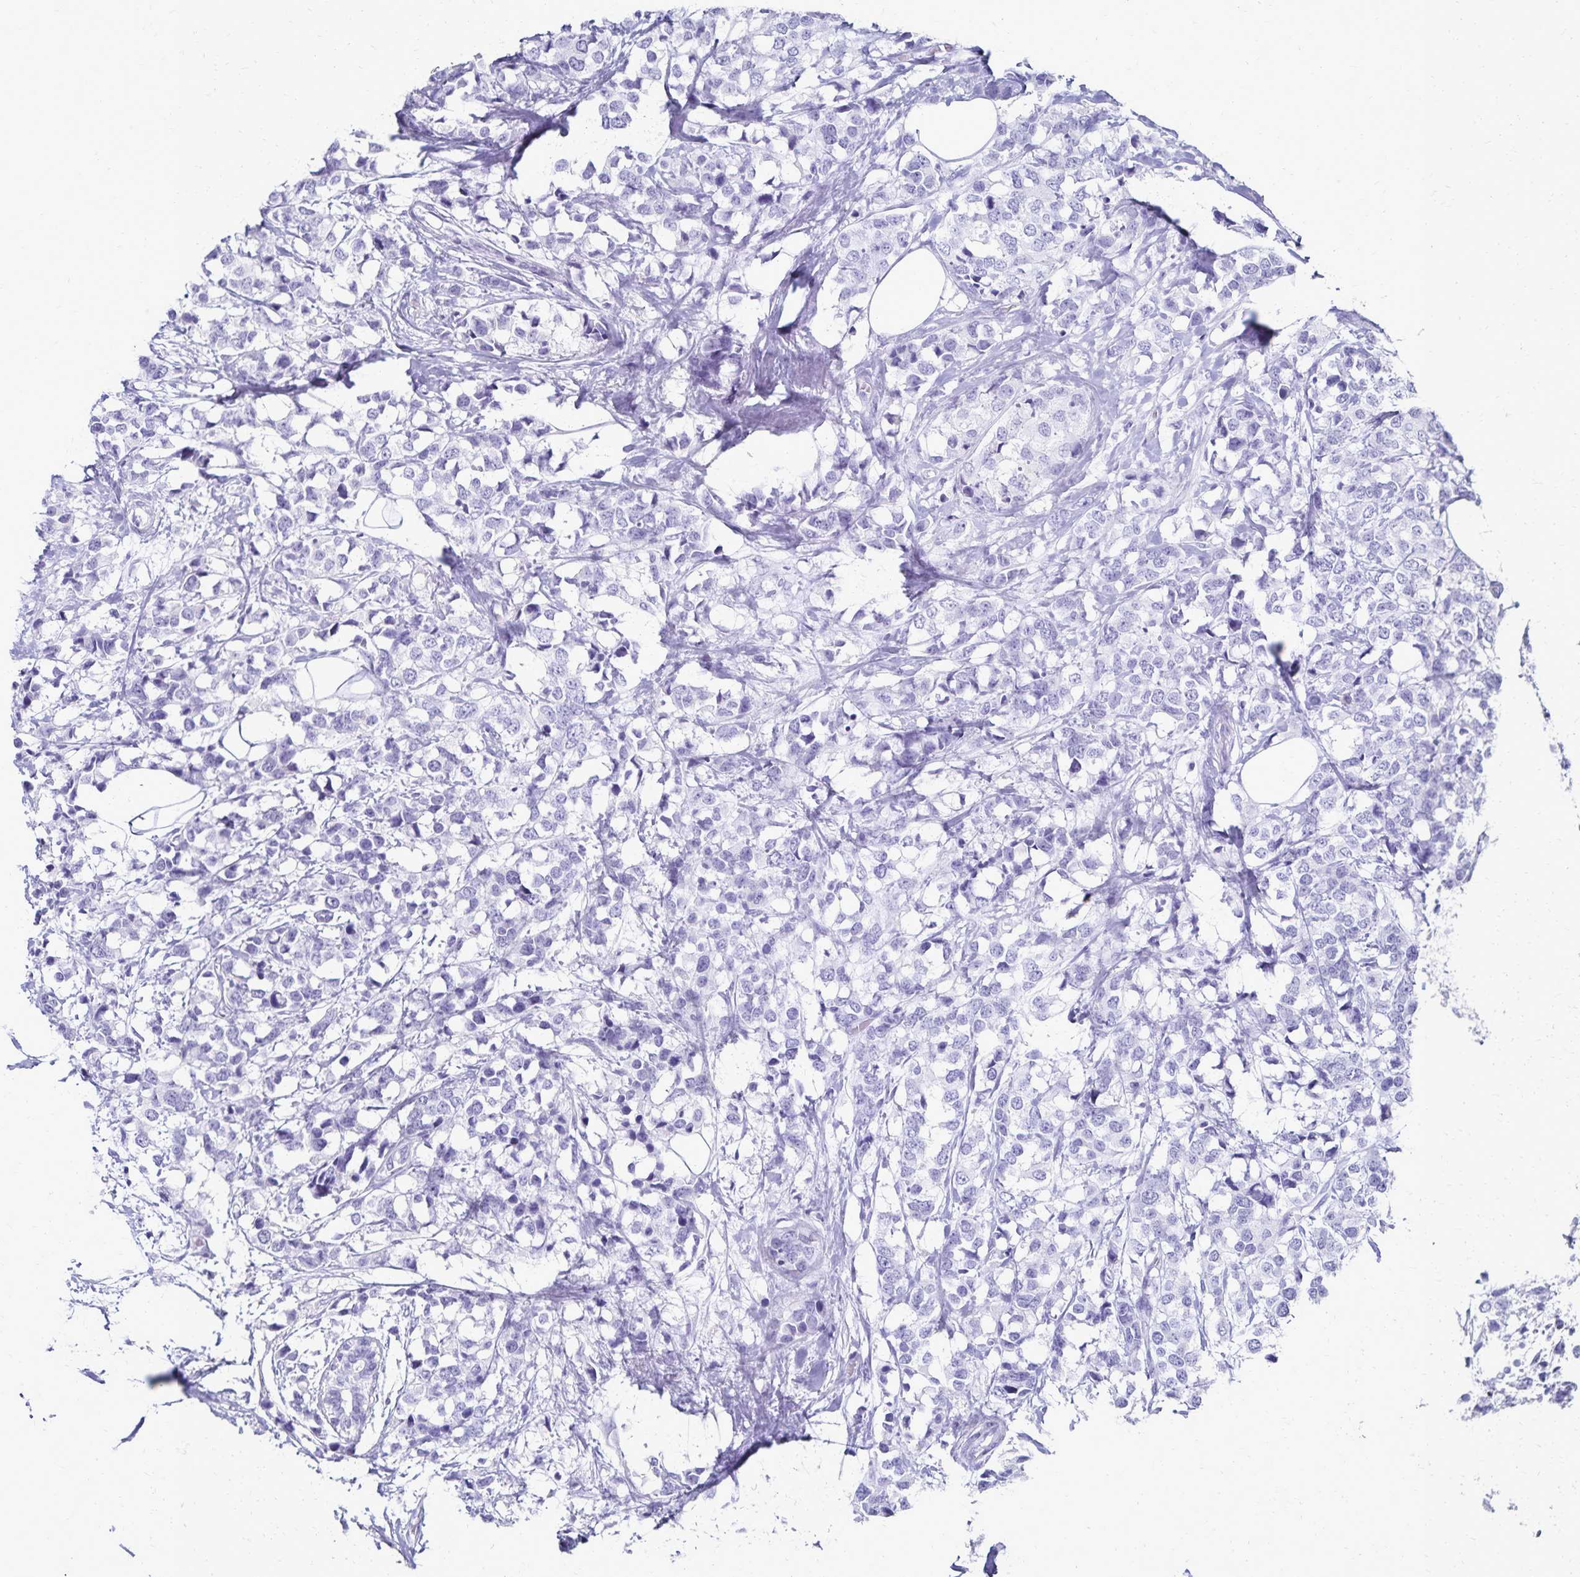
{"staining": {"intensity": "negative", "quantity": "none", "location": "none"}, "tissue": "breast cancer", "cell_type": "Tumor cells", "image_type": "cancer", "snomed": [{"axis": "morphology", "description": "Lobular carcinoma"}, {"axis": "topography", "description": "Breast"}], "caption": "Protein analysis of lobular carcinoma (breast) demonstrates no significant positivity in tumor cells. (DAB immunohistochemistry, high magnification).", "gene": "GIP", "patient": {"sex": "female", "age": 59}}